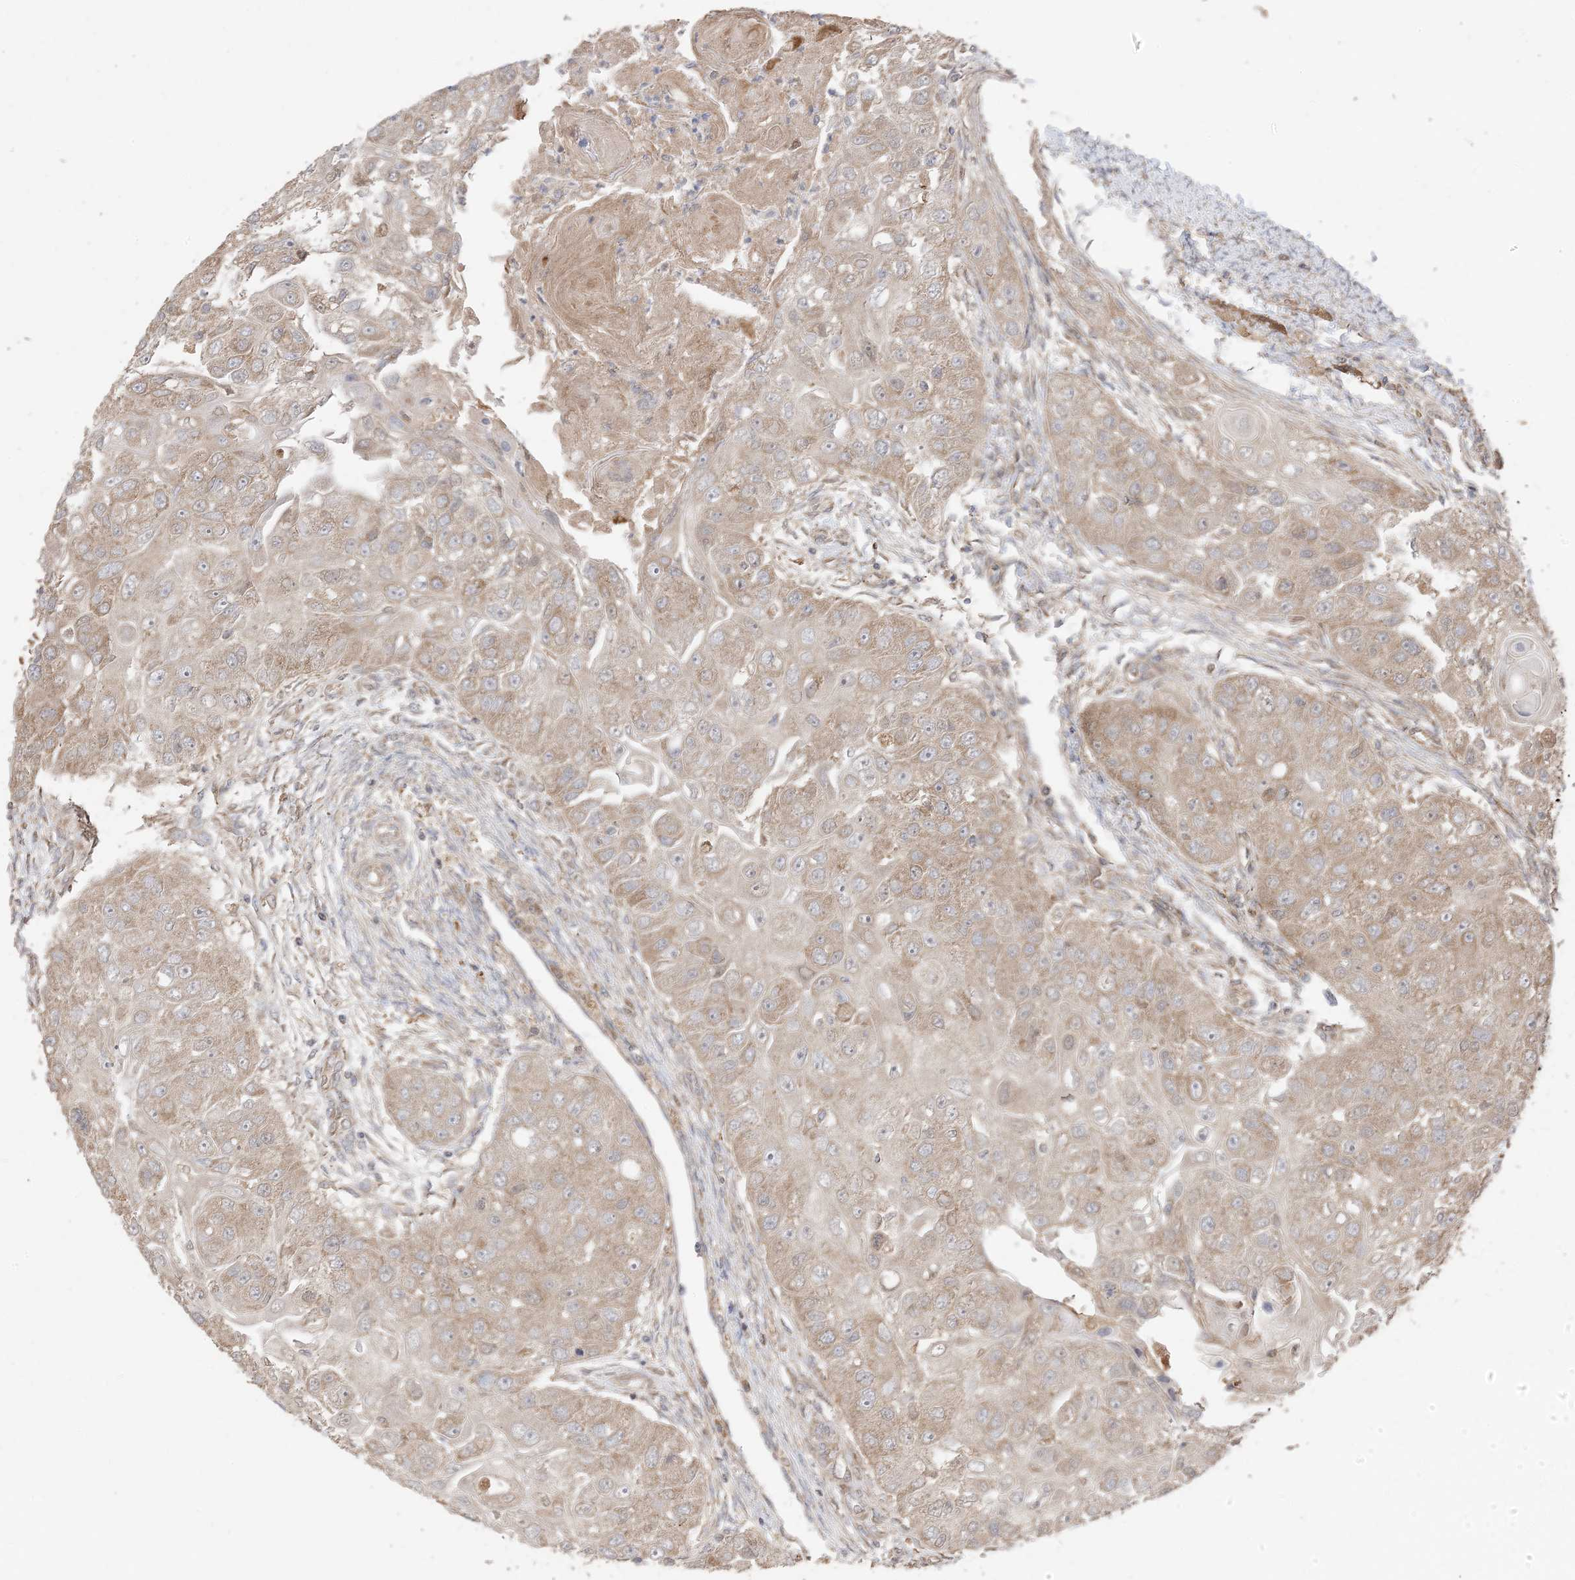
{"staining": {"intensity": "moderate", "quantity": ">75%", "location": "cytoplasmic/membranous"}, "tissue": "head and neck cancer", "cell_type": "Tumor cells", "image_type": "cancer", "snomed": [{"axis": "morphology", "description": "Normal tissue, NOS"}, {"axis": "morphology", "description": "Squamous cell carcinoma, NOS"}, {"axis": "topography", "description": "Skeletal muscle"}, {"axis": "topography", "description": "Head-Neck"}], "caption": "DAB immunohistochemical staining of squamous cell carcinoma (head and neck) shows moderate cytoplasmic/membranous protein staining in approximately >75% of tumor cells. (brown staining indicates protein expression, while blue staining denotes nuclei).", "gene": "SIRT3", "patient": {"sex": "male", "age": 51}}